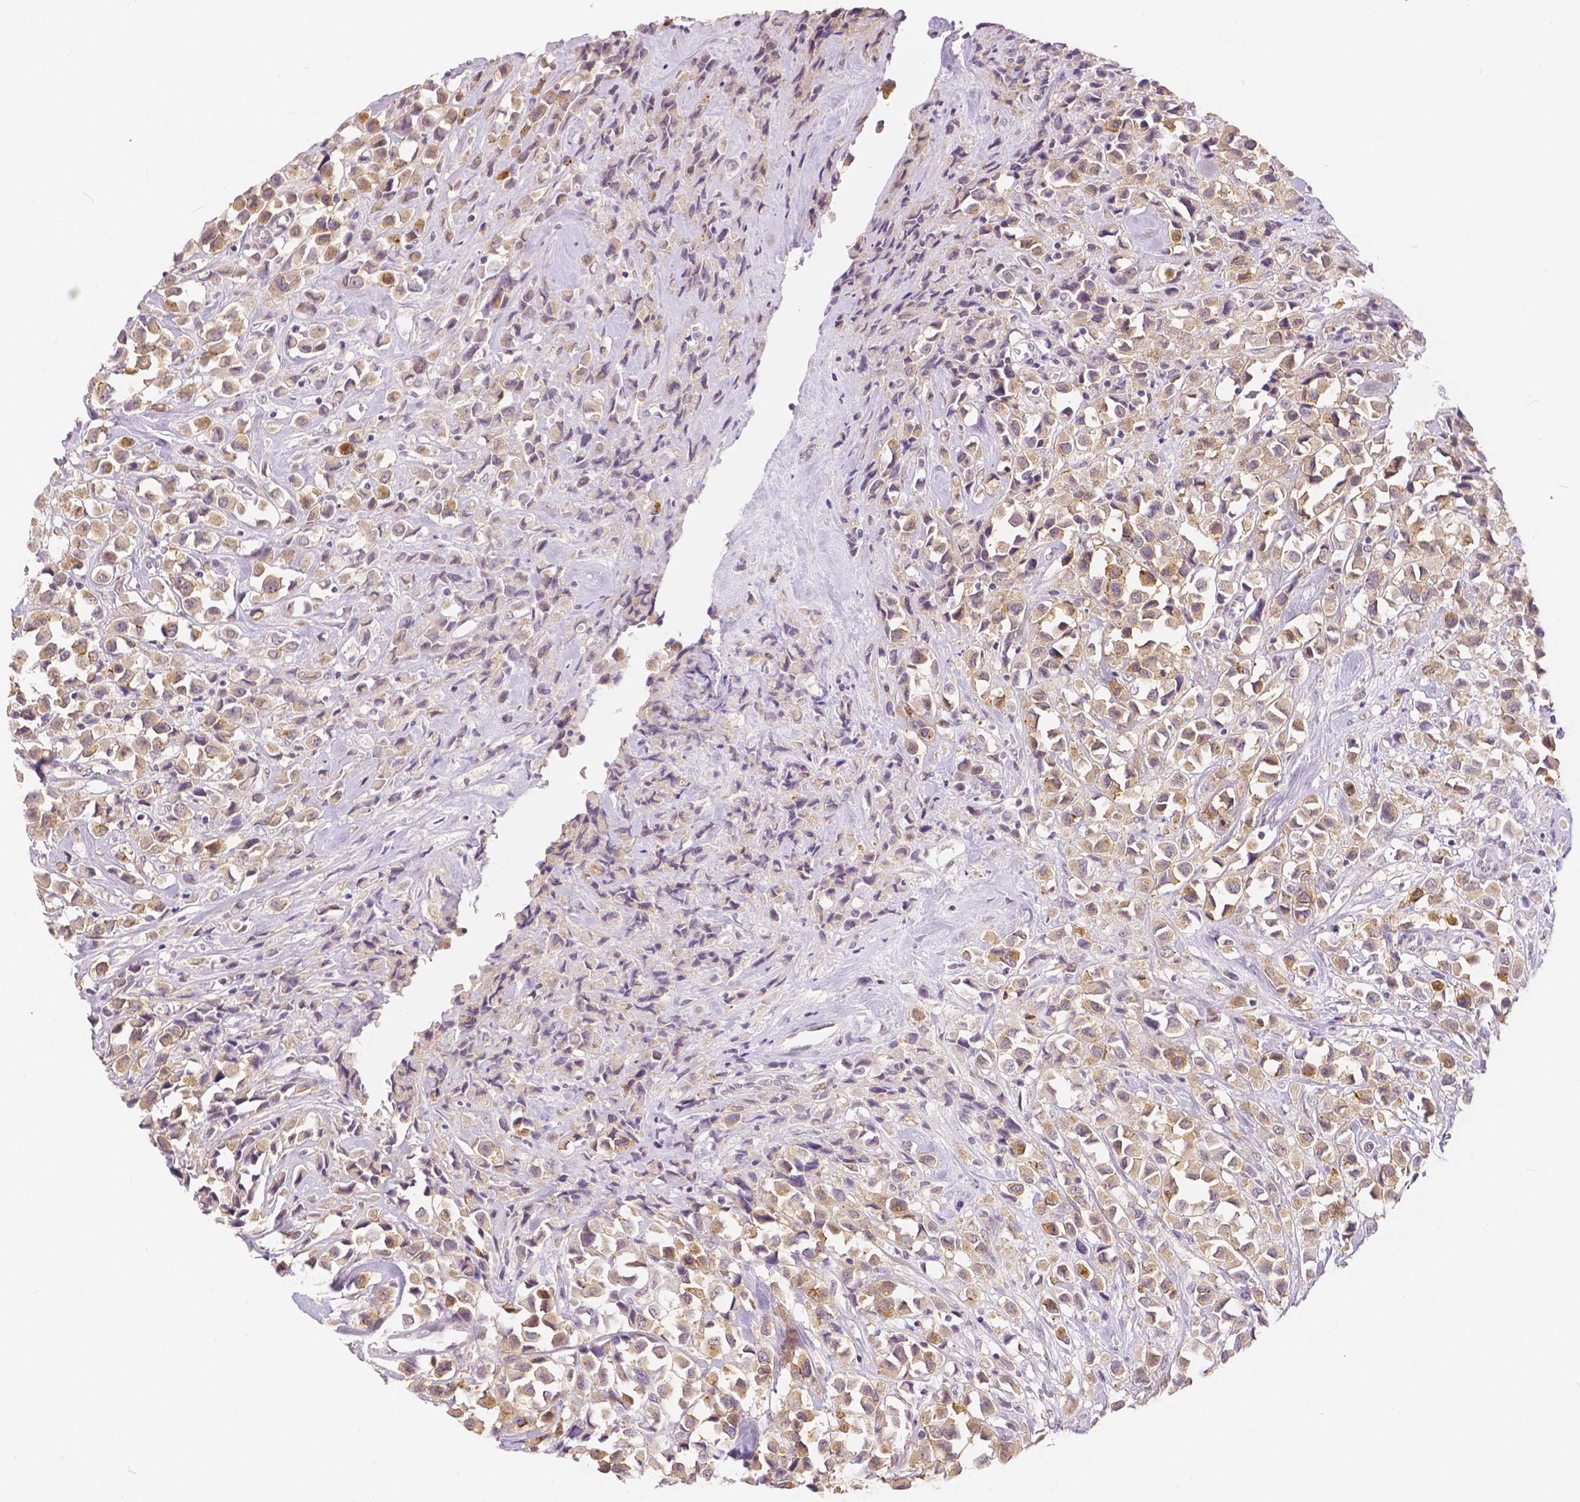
{"staining": {"intensity": "weak", "quantity": ">75%", "location": "cytoplasmic/membranous"}, "tissue": "breast cancer", "cell_type": "Tumor cells", "image_type": "cancer", "snomed": [{"axis": "morphology", "description": "Duct carcinoma"}, {"axis": "topography", "description": "Breast"}], "caption": "Infiltrating ductal carcinoma (breast) stained with a protein marker shows weak staining in tumor cells.", "gene": "OCLN", "patient": {"sex": "female", "age": 61}}